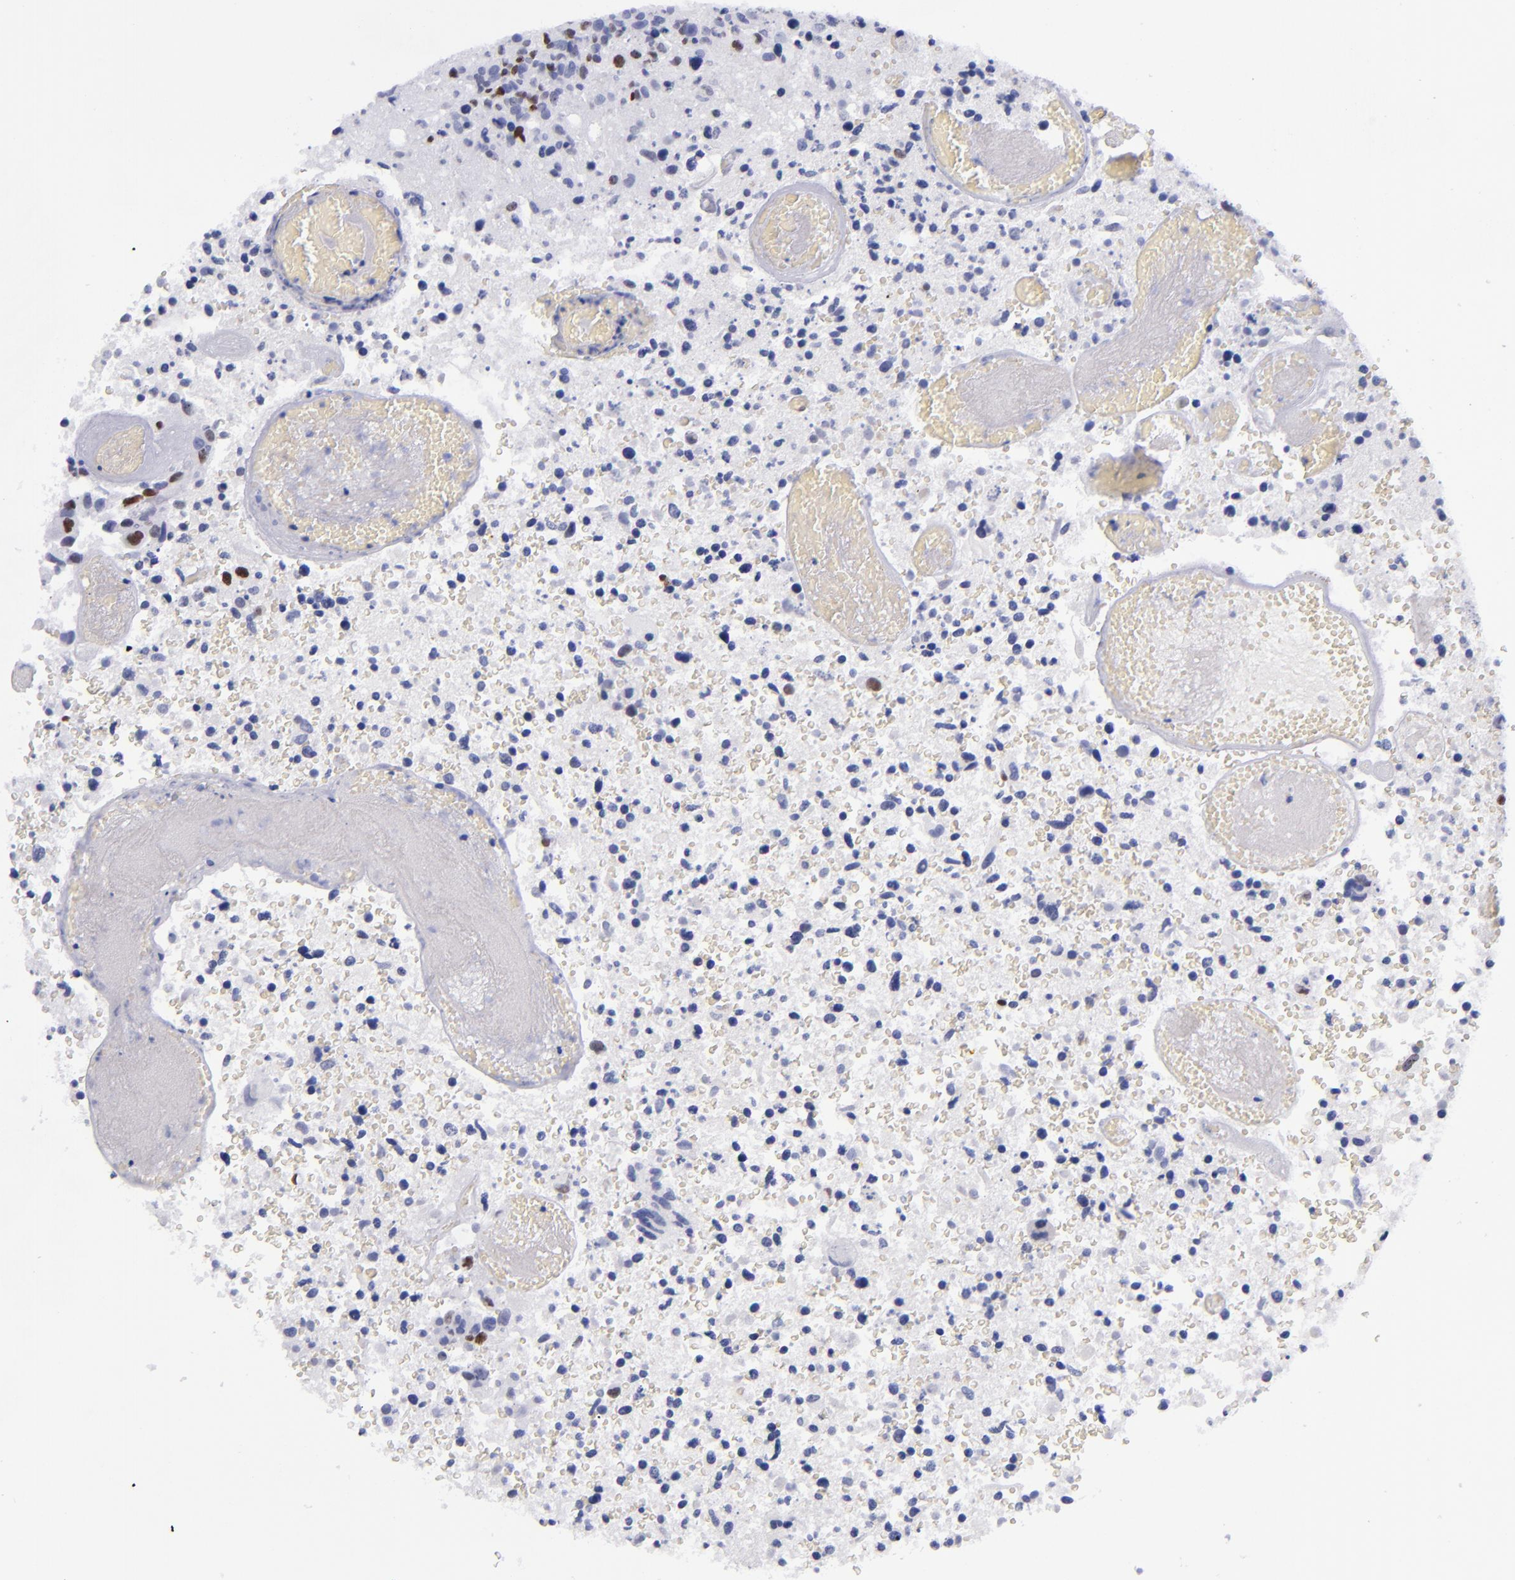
{"staining": {"intensity": "negative", "quantity": "none", "location": "none"}, "tissue": "glioma", "cell_type": "Tumor cells", "image_type": "cancer", "snomed": [{"axis": "morphology", "description": "Glioma, malignant, High grade"}, {"axis": "topography", "description": "Brain"}], "caption": "High magnification brightfield microscopy of glioma stained with DAB (3,3'-diaminobenzidine) (brown) and counterstained with hematoxylin (blue): tumor cells show no significant positivity. (DAB (3,3'-diaminobenzidine) immunohistochemistry with hematoxylin counter stain).", "gene": "MCM7", "patient": {"sex": "male", "age": 72}}